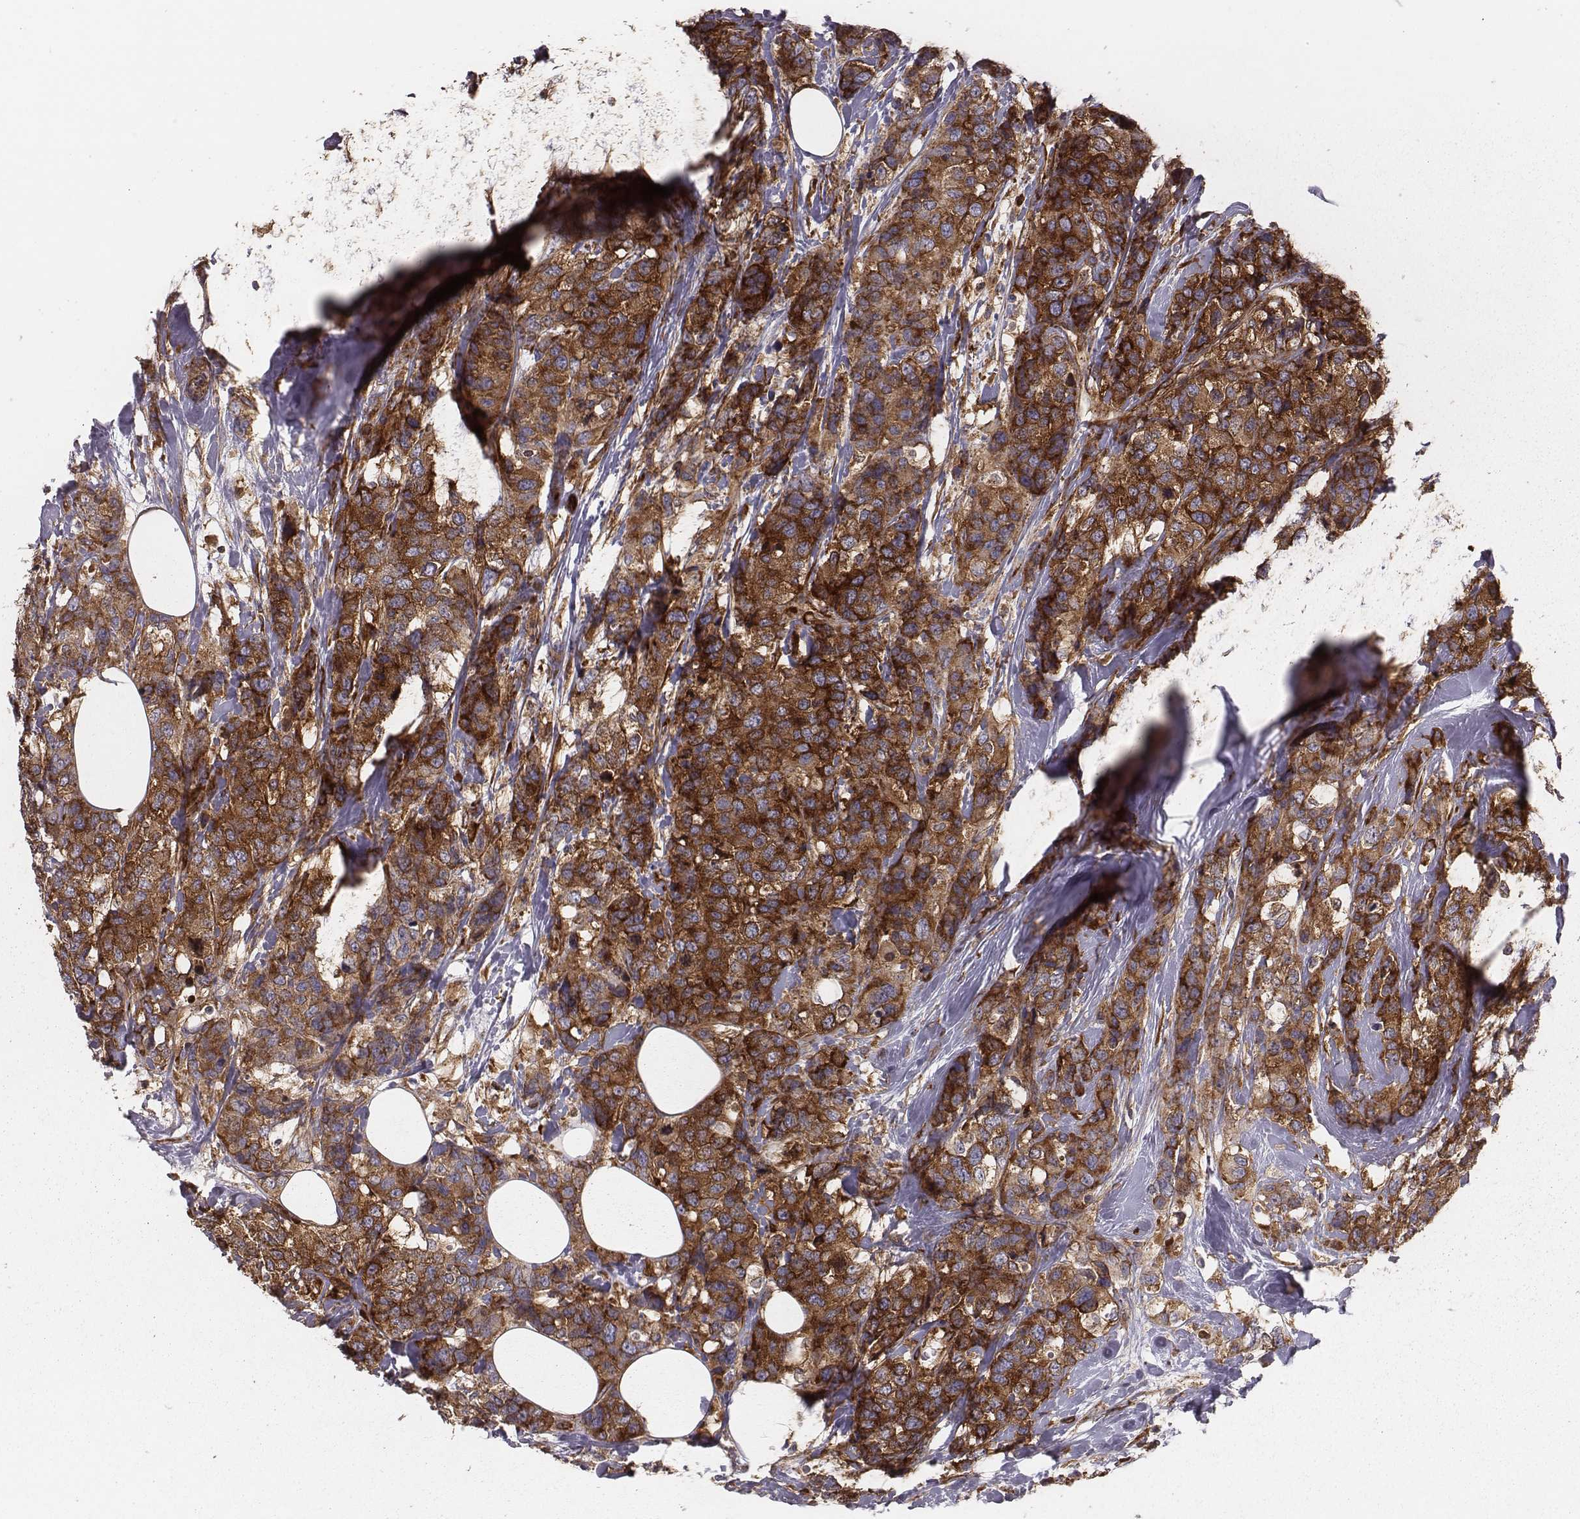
{"staining": {"intensity": "strong", "quantity": ">75%", "location": "cytoplasmic/membranous"}, "tissue": "breast cancer", "cell_type": "Tumor cells", "image_type": "cancer", "snomed": [{"axis": "morphology", "description": "Lobular carcinoma"}, {"axis": "topography", "description": "Breast"}], "caption": "Breast cancer was stained to show a protein in brown. There is high levels of strong cytoplasmic/membranous staining in about >75% of tumor cells. The staining is performed using DAB brown chromogen to label protein expression. The nuclei are counter-stained blue using hematoxylin.", "gene": "TXLNA", "patient": {"sex": "female", "age": 59}}